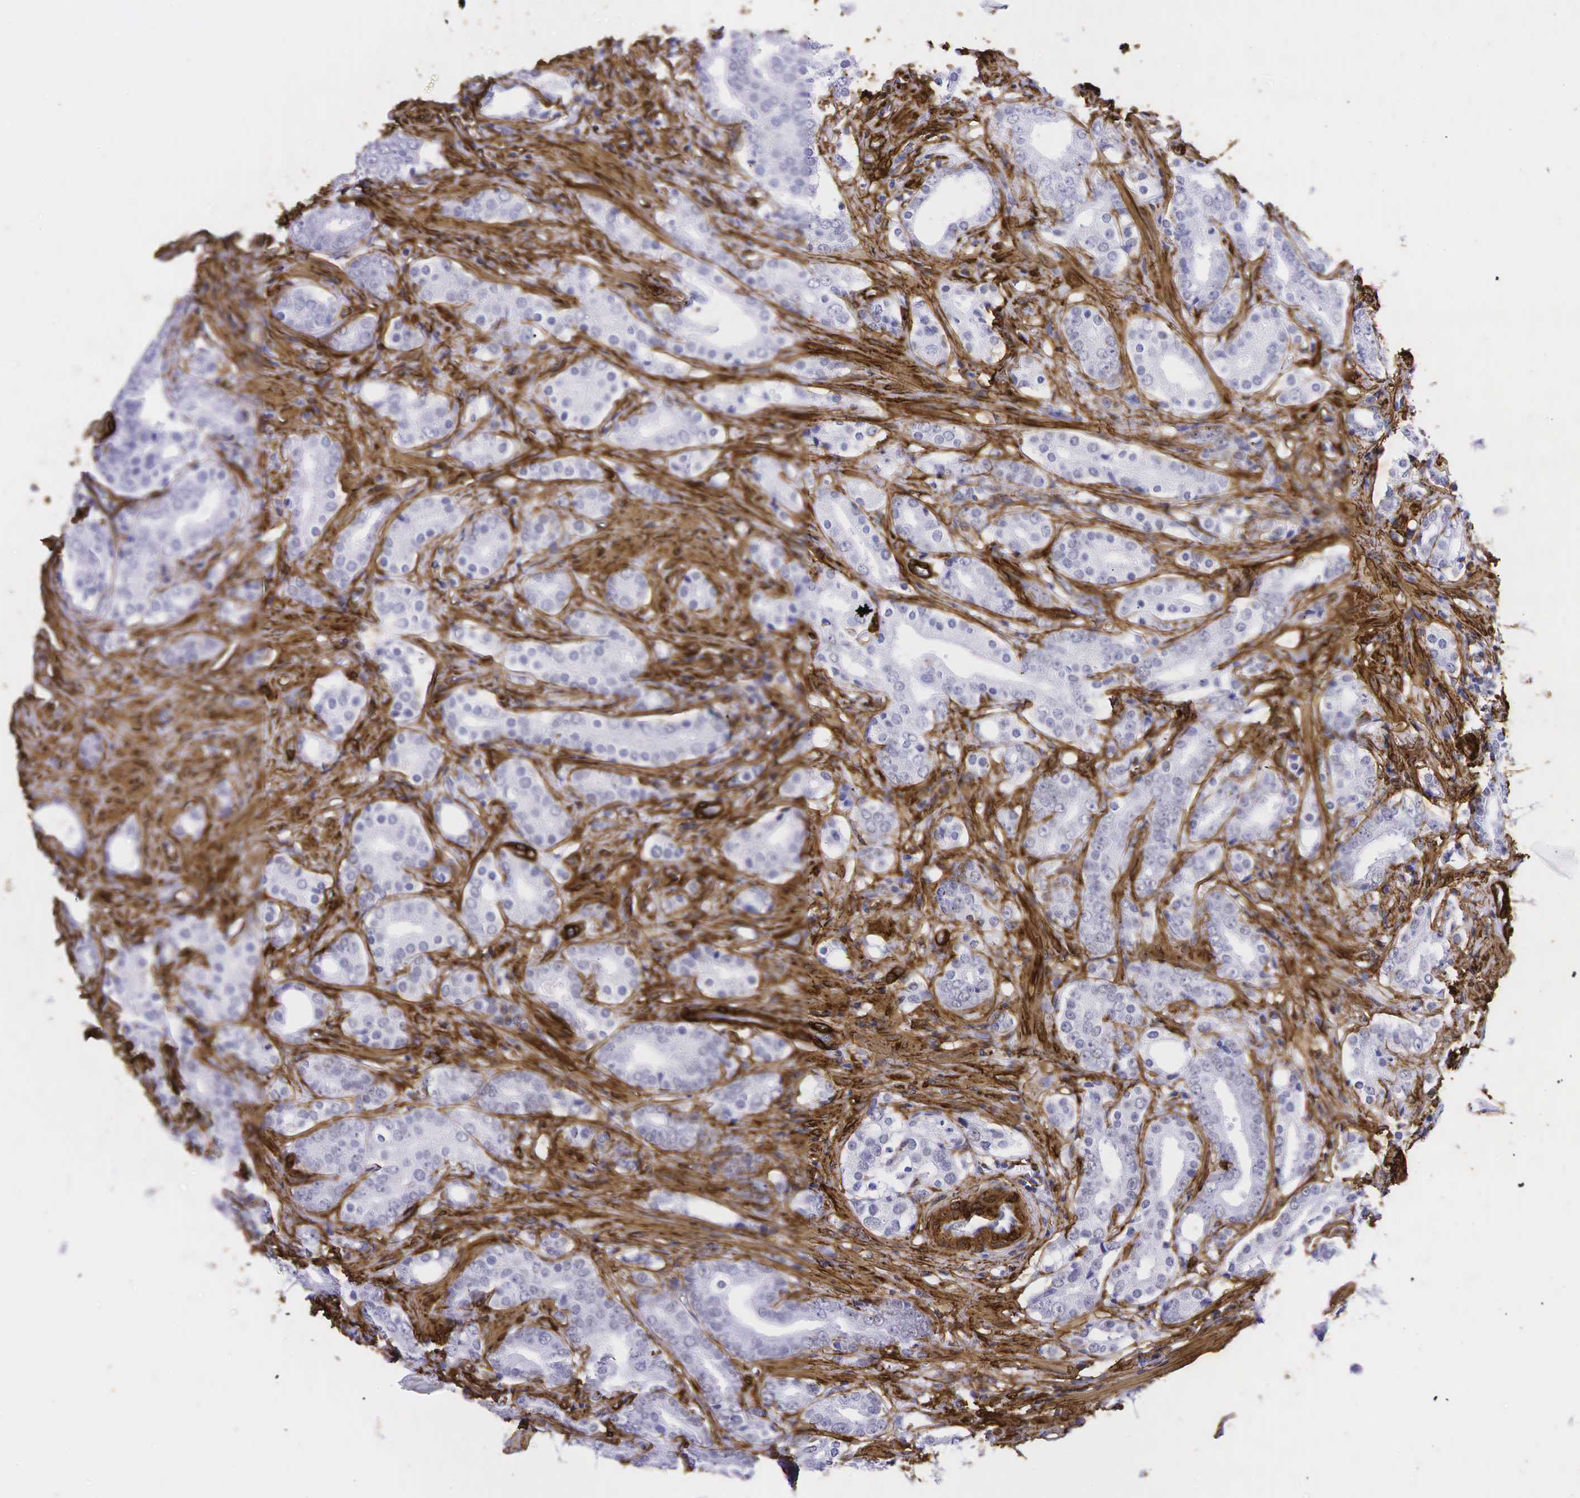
{"staining": {"intensity": "negative", "quantity": "none", "location": "none"}, "tissue": "prostate cancer", "cell_type": "Tumor cells", "image_type": "cancer", "snomed": [{"axis": "morphology", "description": "Adenocarcinoma, Low grade"}, {"axis": "topography", "description": "Prostate"}], "caption": "This is a histopathology image of immunohistochemistry (IHC) staining of prostate cancer, which shows no expression in tumor cells. The staining was performed using DAB to visualize the protein expression in brown, while the nuclei were stained in blue with hematoxylin (Magnification: 20x).", "gene": "ACTA2", "patient": {"sex": "male", "age": 59}}